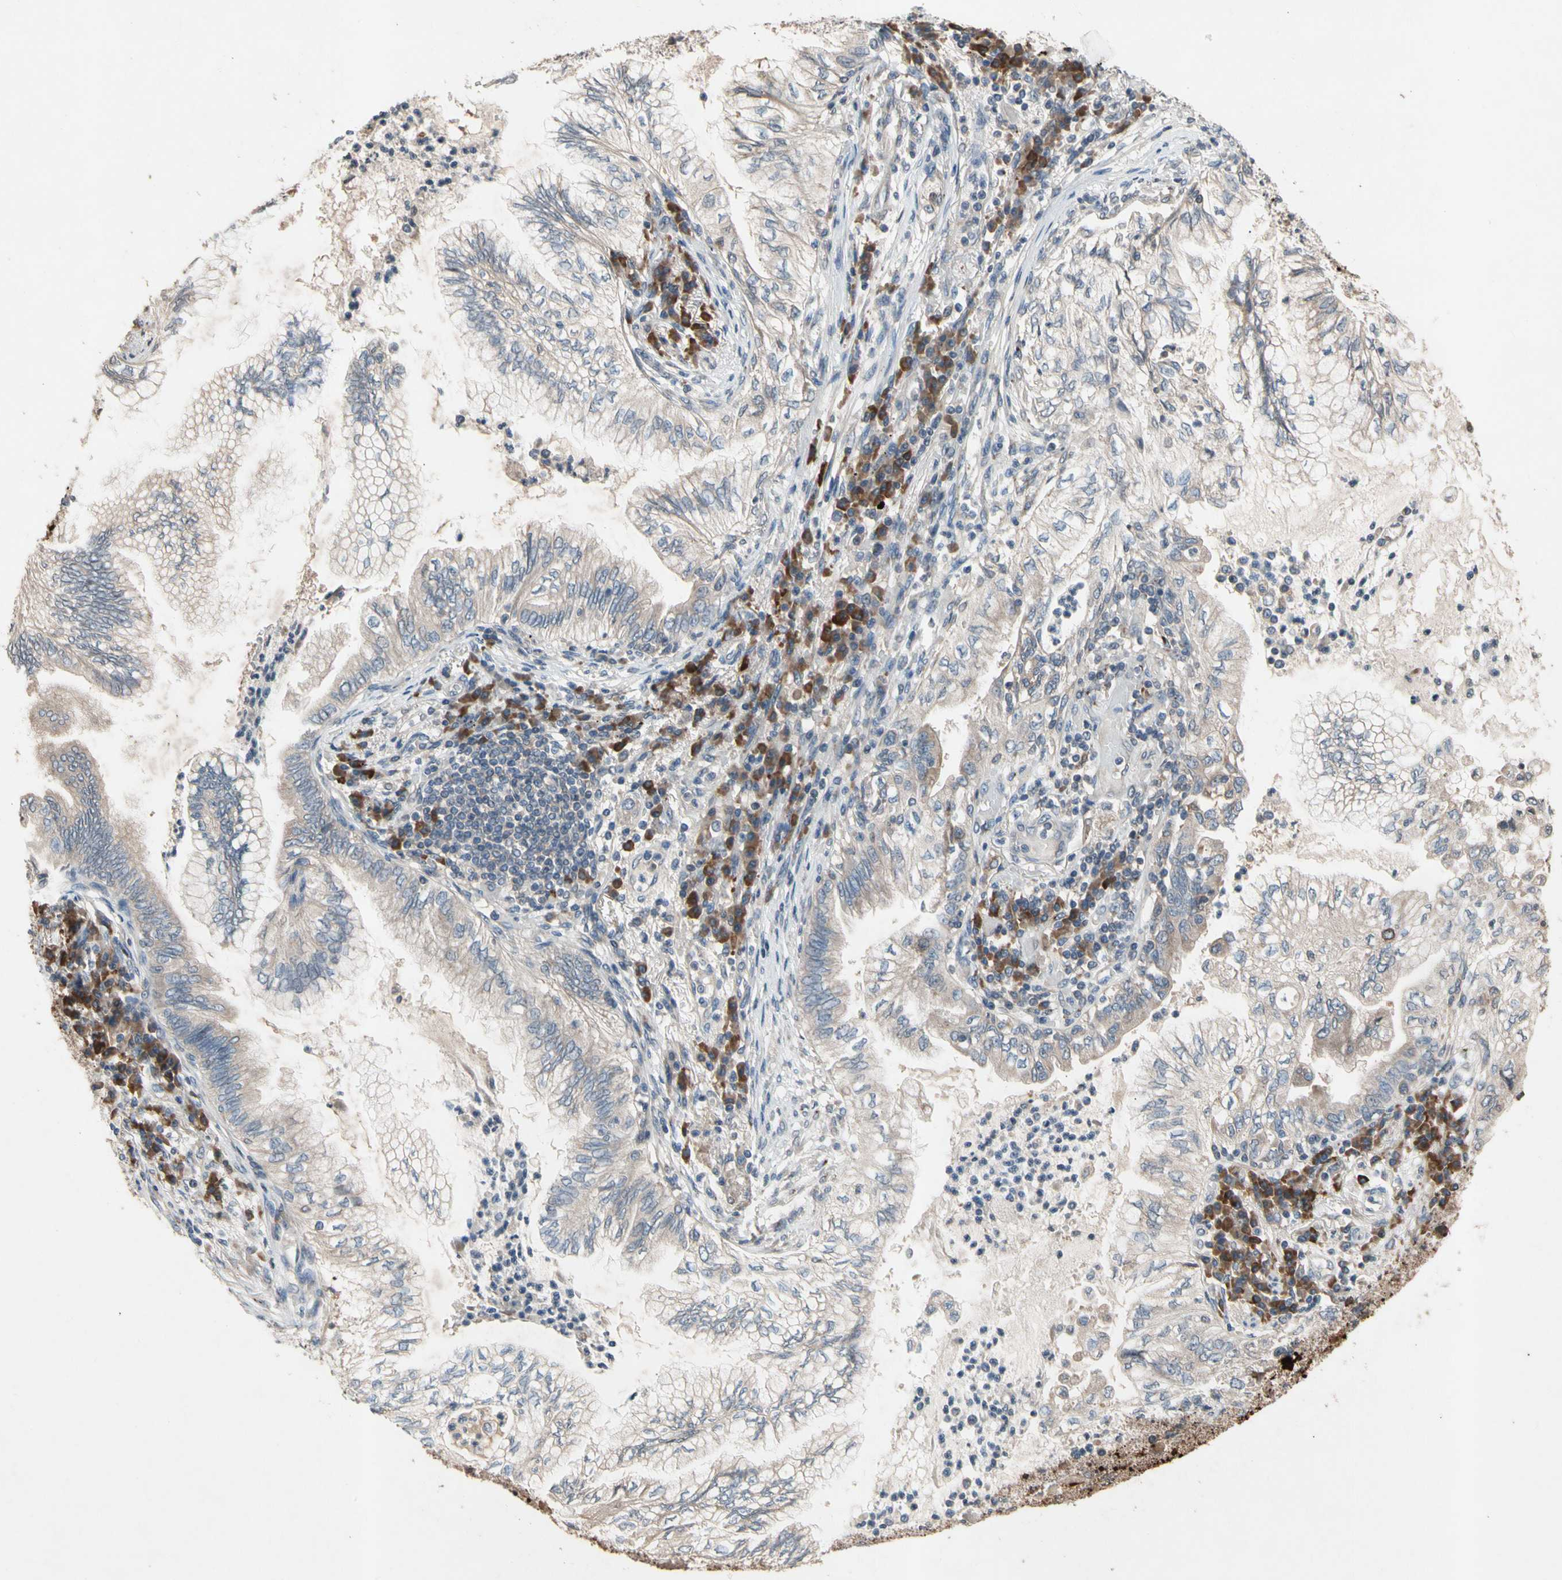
{"staining": {"intensity": "weak", "quantity": ">75%", "location": "cytoplasmic/membranous"}, "tissue": "lung cancer", "cell_type": "Tumor cells", "image_type": "cancer", "snomed": [{"axis": "morphology", "description": "Normal tissue, NOS"}, {"axis": "morphology", "description": "Adenocarcinoma, NOS"}, {"axis": "topography", "description": "Bronchus"}, {"axis": "topography", "description": "Lung"}], "caption": "Adenocarcinoma (lung) tissue displays weak cytoplasmic/membranous positivity in about >75% of tumor cells (IHC, brightfield microscopy, high magnification).", "gene": "PRDX4", "patient": {"sex": "female", "age": 70}}